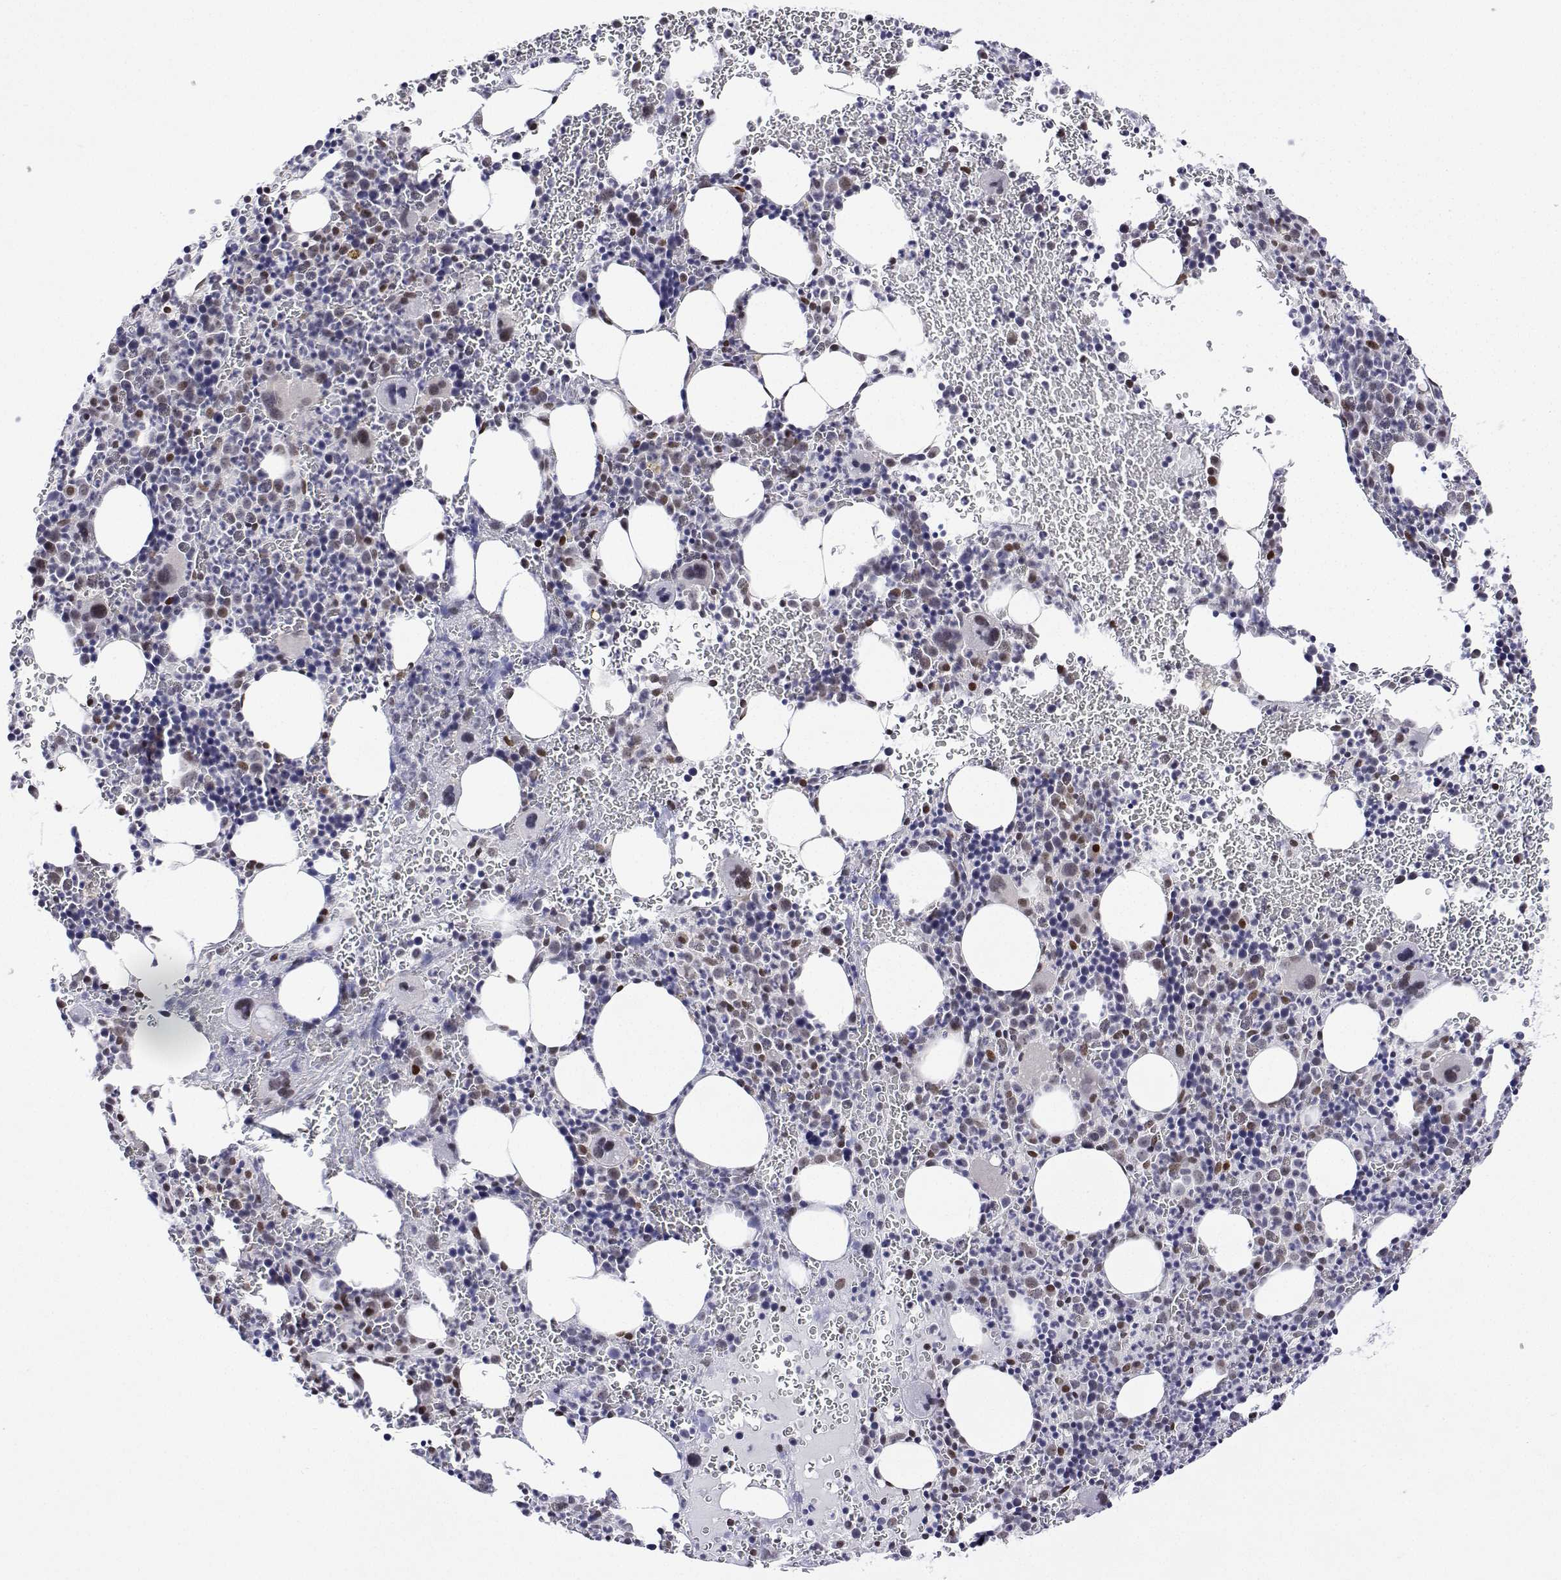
{"staining": {"intensity": "moderate", "quantity": "<25%", "location": "nuclear"}, "tissue": "bone marrow", "cell_type": "Hematopoietic cells", "image_type": "normal", "snomed": [{"axis": "morphology", "description": "Normal tissue, NOS"}, {"axis": "topography", "description": "Bone marrow"}], "caption": "A photomicrograph of human bone marrow stained for a protein shows moderate nuclear brown staining in hematopoietic cells.", "gene": "XPC", "patient": {"sex": "male", "age": 63}}